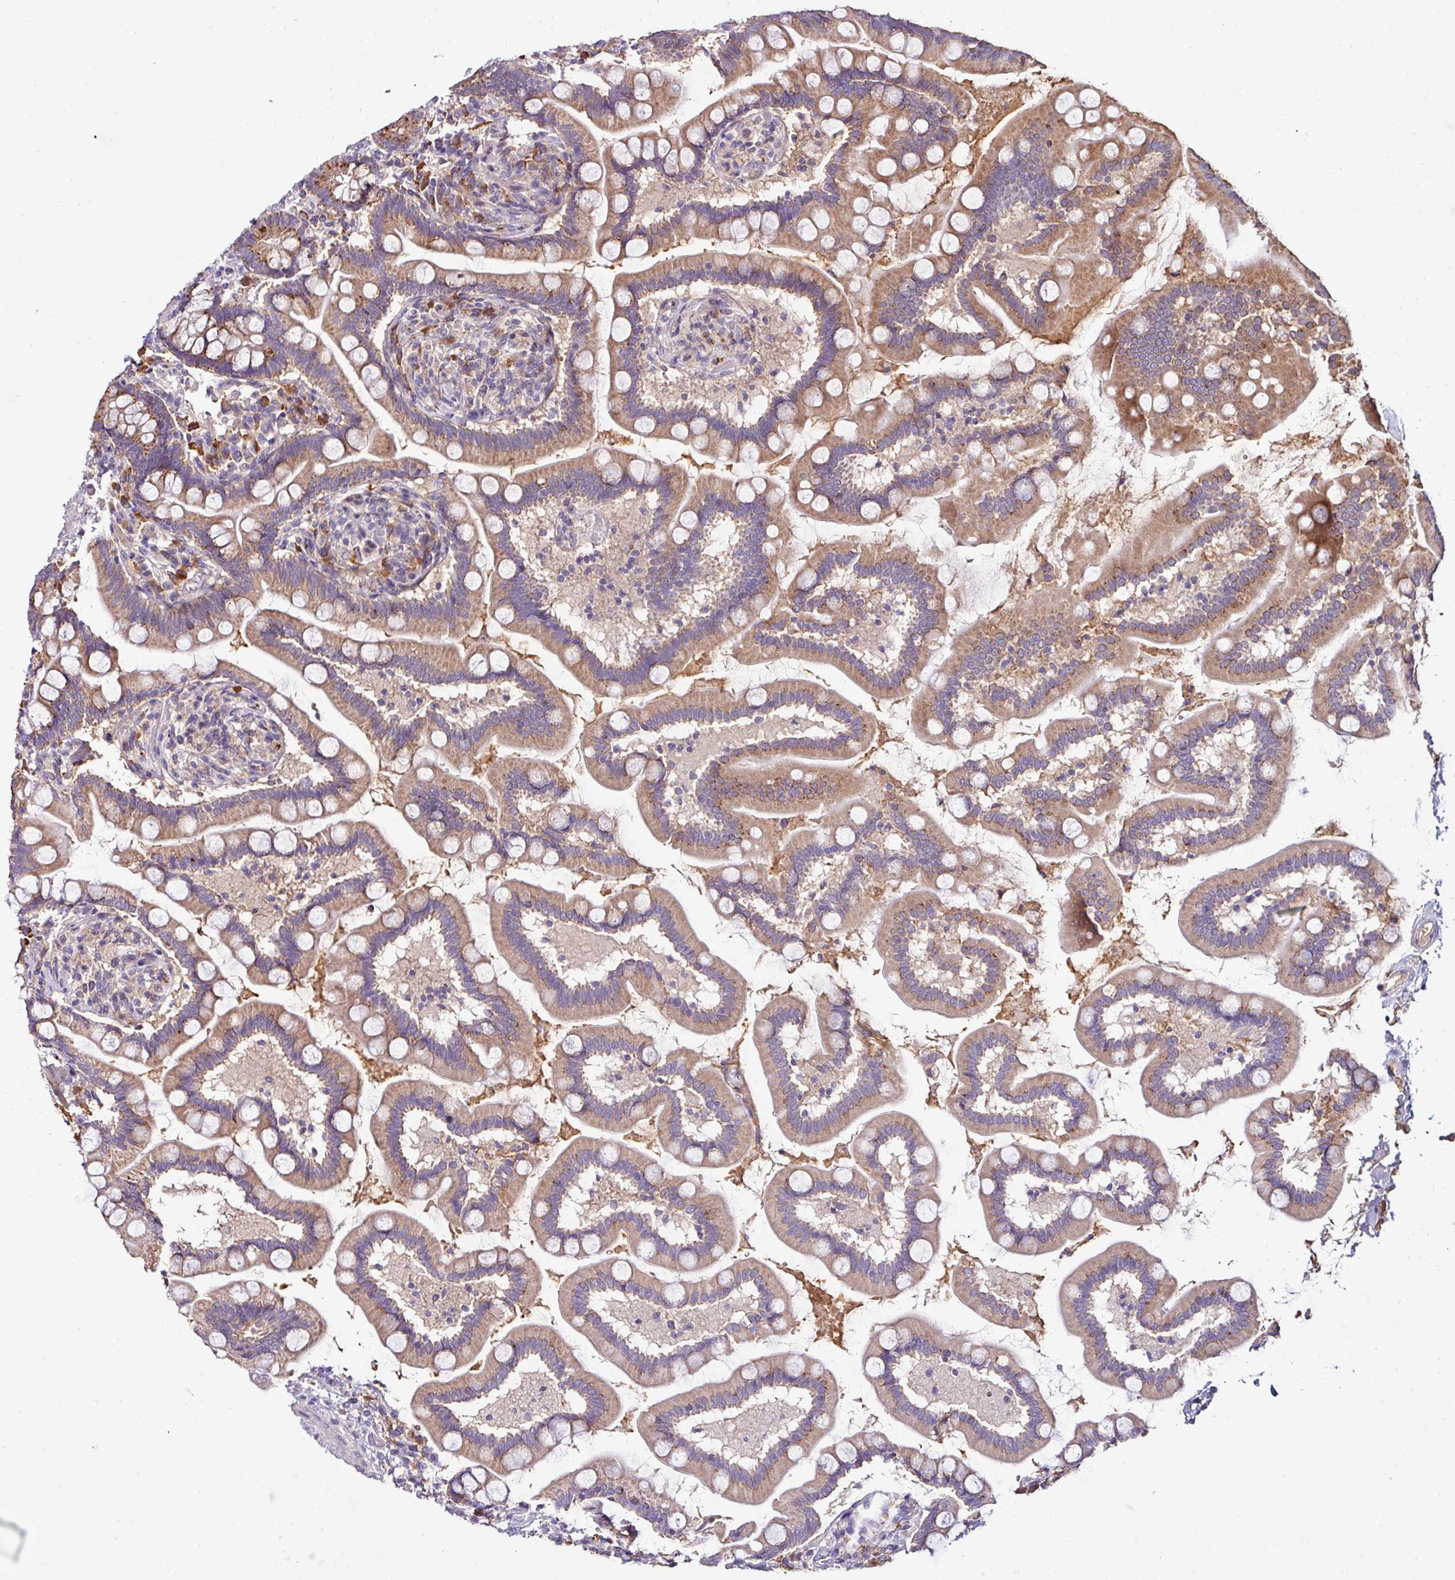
{"staining": {"intensity": "moderate", "quantity": ">75%", "location": "cytoplasmic/membranous"}, "tissue": "small intestine", "cell_type": "Glandular cells", "image_type": "normal", "snomed": [{"axis": "morphology", "description": "Normal tissue, NOS"}, {"axis": "topography", "description": "Small intestine"}], "caption": "The histopathology image displays staining of unremarkable small intestine, revealing moderate cytoplasmic/membranous protein expression (brown color) within glandular cells.", "gene": "CPD", "patient": {"sex": "female", "age": 64}}